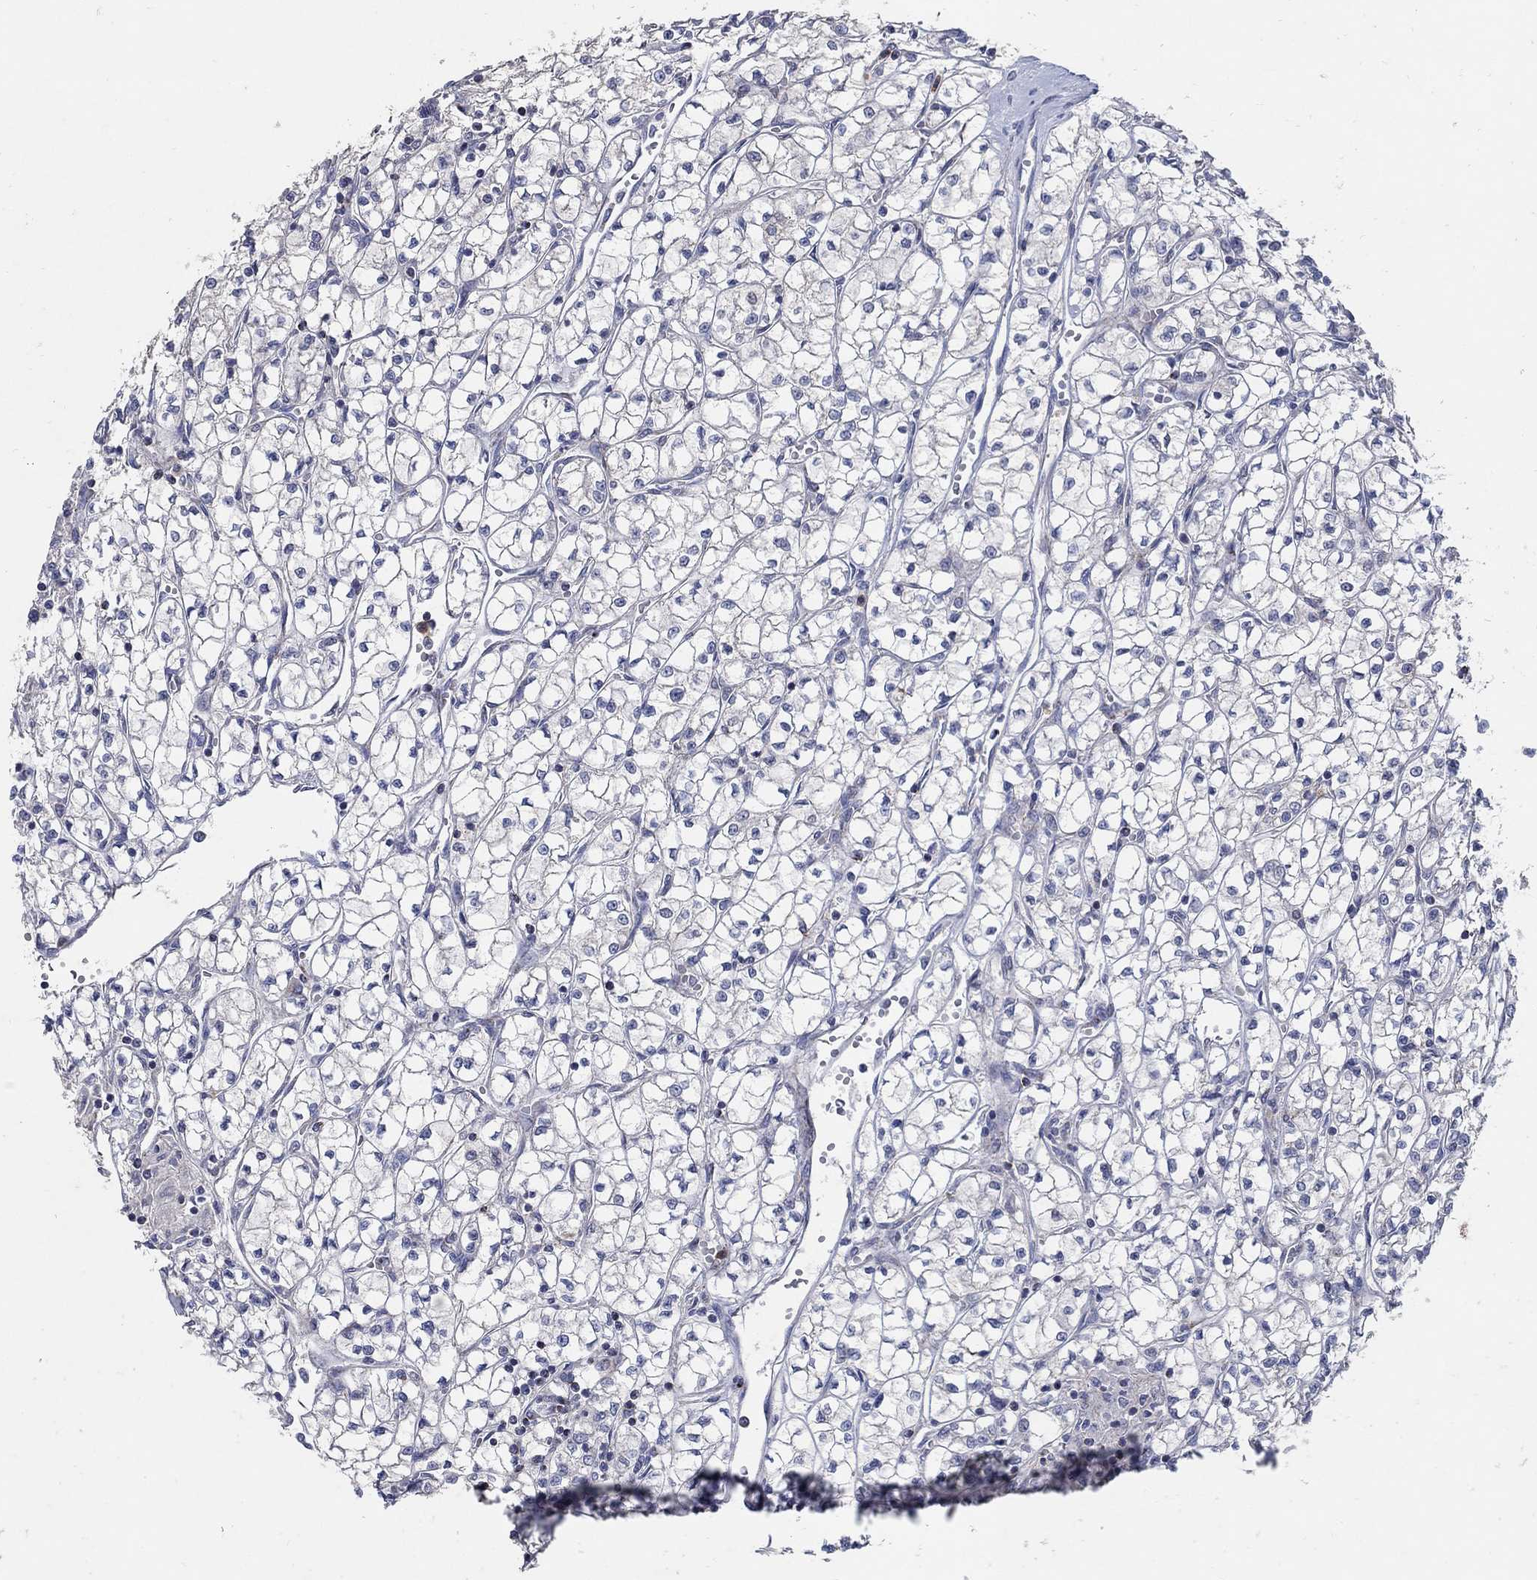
{"staining": {"intensity": "negative", "quantity": "none", "location": "none"}, "tissue": "renal cancer", "cell_type": "Tumor cells", "image_type": "cancer", "snomed": [{"axis": "morphology", "description": "Adenocarcinoma, NOS"}, {"axis": "topography", "description": "Kidney"}], "caption": "Immunohistochemistry photomicrograph of neoplastic tissue: human renal cancer stained with DAB exhibits no significant protein staining in tumor cells.", "gene": "HMX2", "patient": {"sex": "female", "age": 64}}